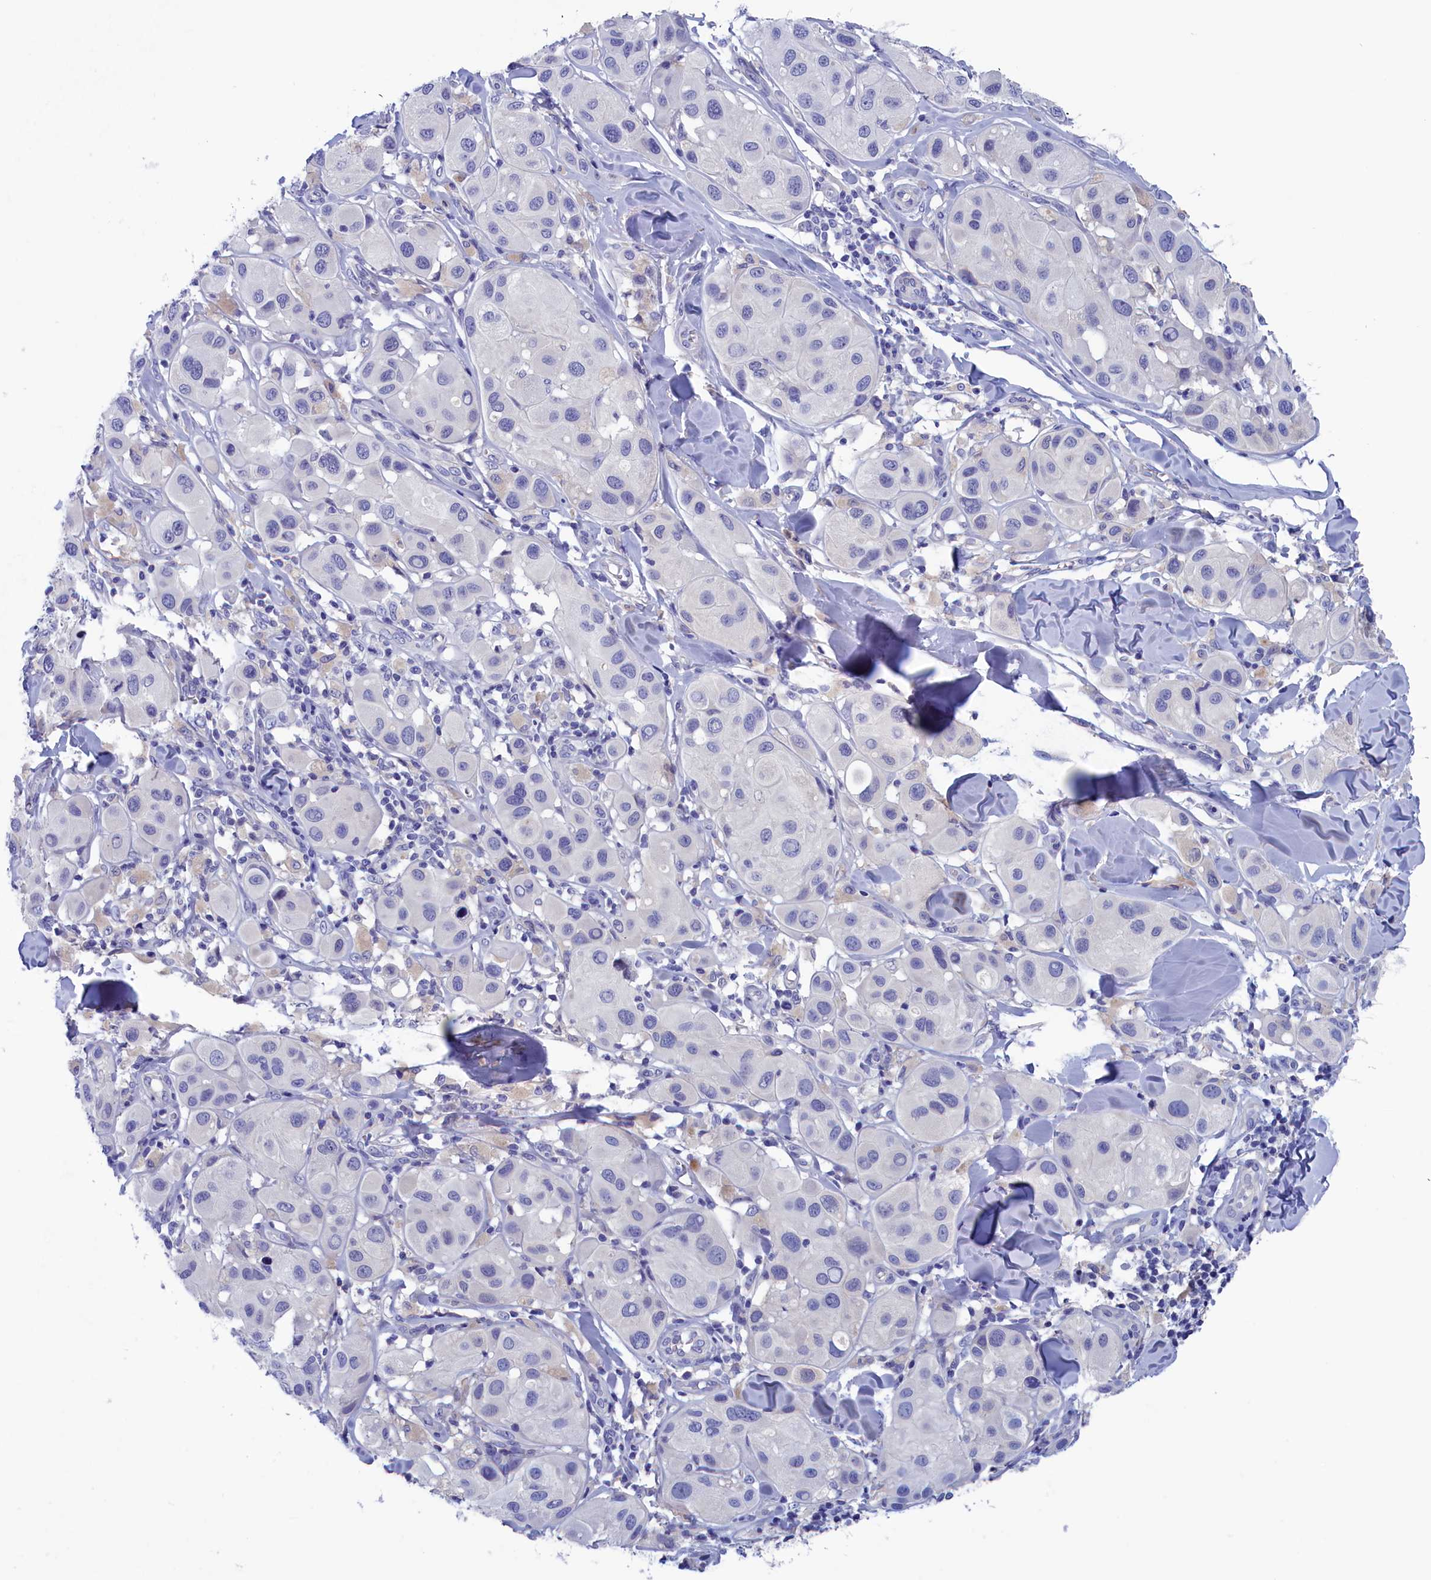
{"staining": {"intensity": "negative", "quantity": "none", "location": "none"}, "tissue": "melanoma", "cell_type": "Tumor cells", "image_type": "cancer", "snomed": [{"axis": "morphology", "description": "Malignant melanoma, Metastatic site"}, {"axis": "topography", "description": "Skin"}], "caption": "IHC micrograph of malignant melanoma (metastatic site) stained for a protein (brown), which exhibits no expression in tumor cells.", "gene": "VPS35L", "patient": {"sex": "male", "age": 41}}